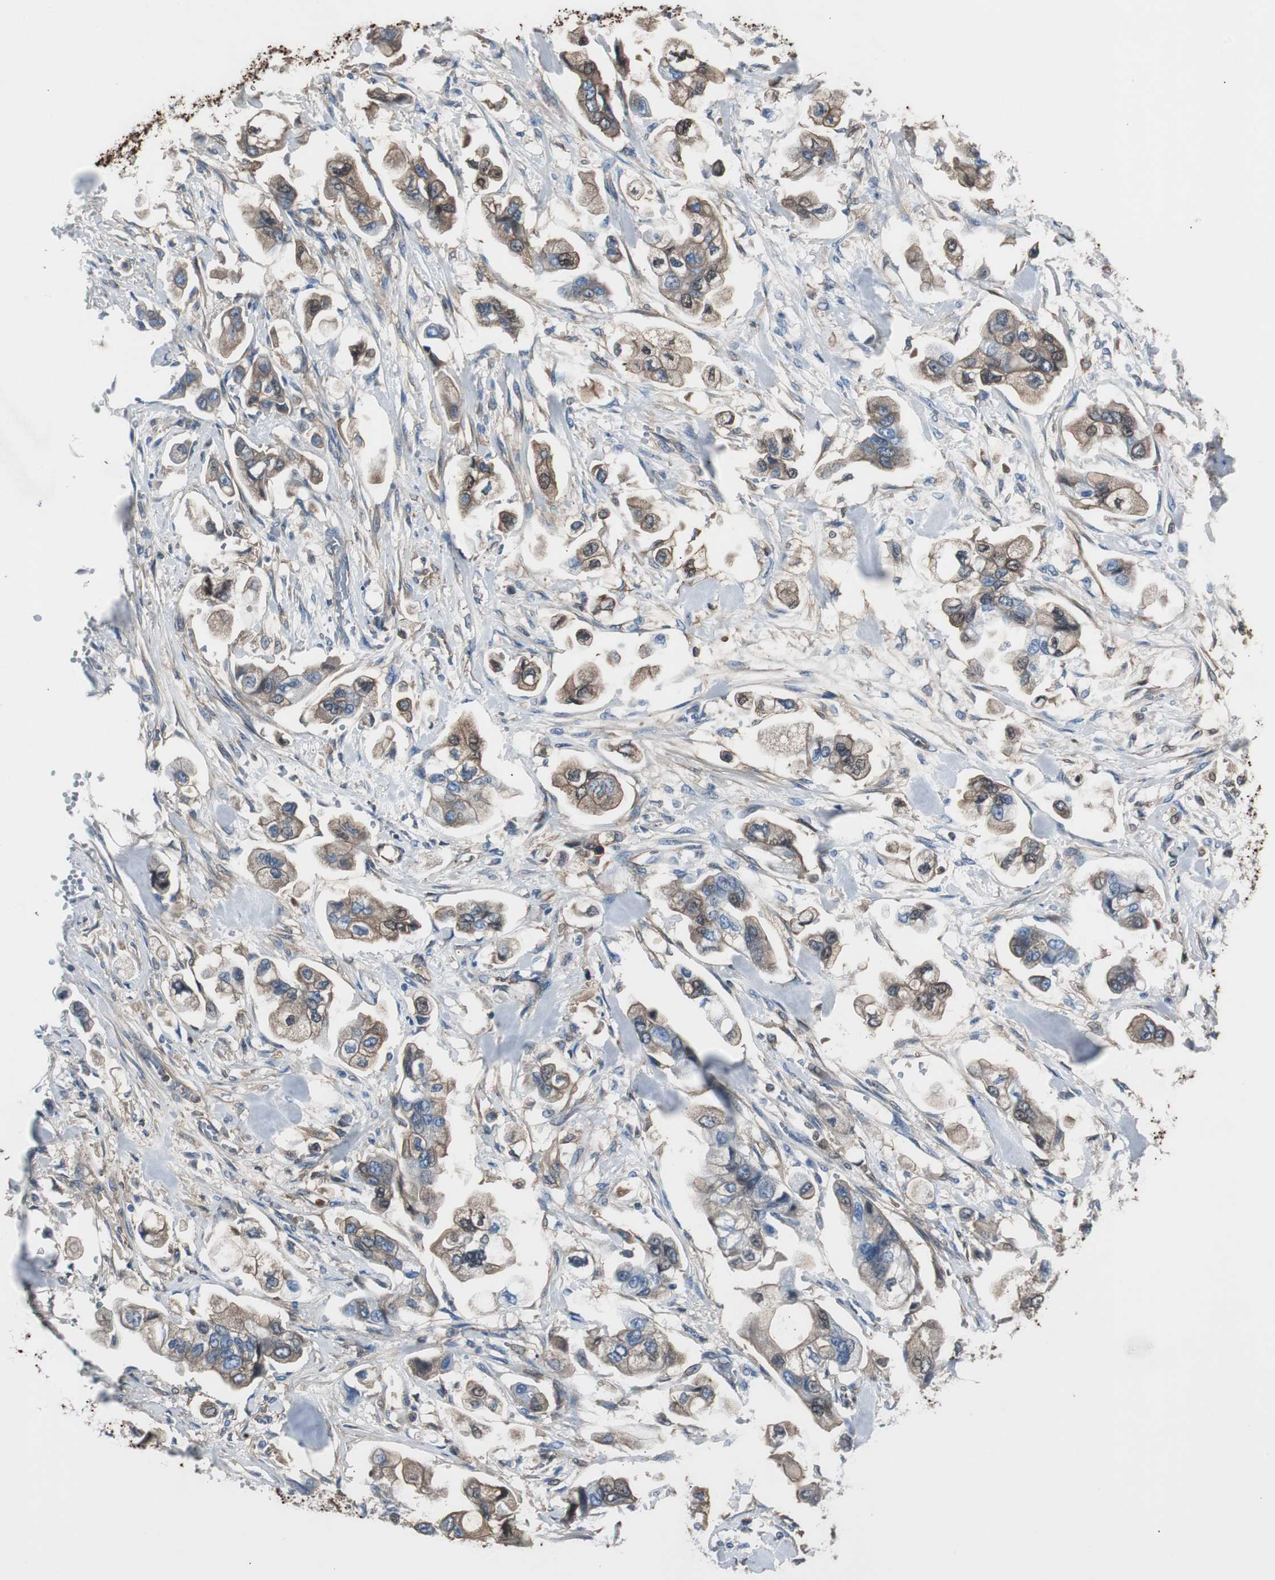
{"staining": {"intensity": "moderate", "quantity": ">75%", "location": "cytoplasmic/membranous"}, "tissue": "stomach cancer", "cell_type": "Tumor cells", "image_type": "cancer", "snomed": [{"axis": "morphology", "description": "Adenocarcinoma, NOS"}, {"axis": "topography", "description": "Stomach"}], "caption": "Moderate cytoplasmic/membranous staining for a protein is seen in approximately >75% of tumor cells of stomach cancer (adenocarcinoma) using IHC.", "gene": "SERPINF1", "patient": {"sex": "male", "age": 62}}